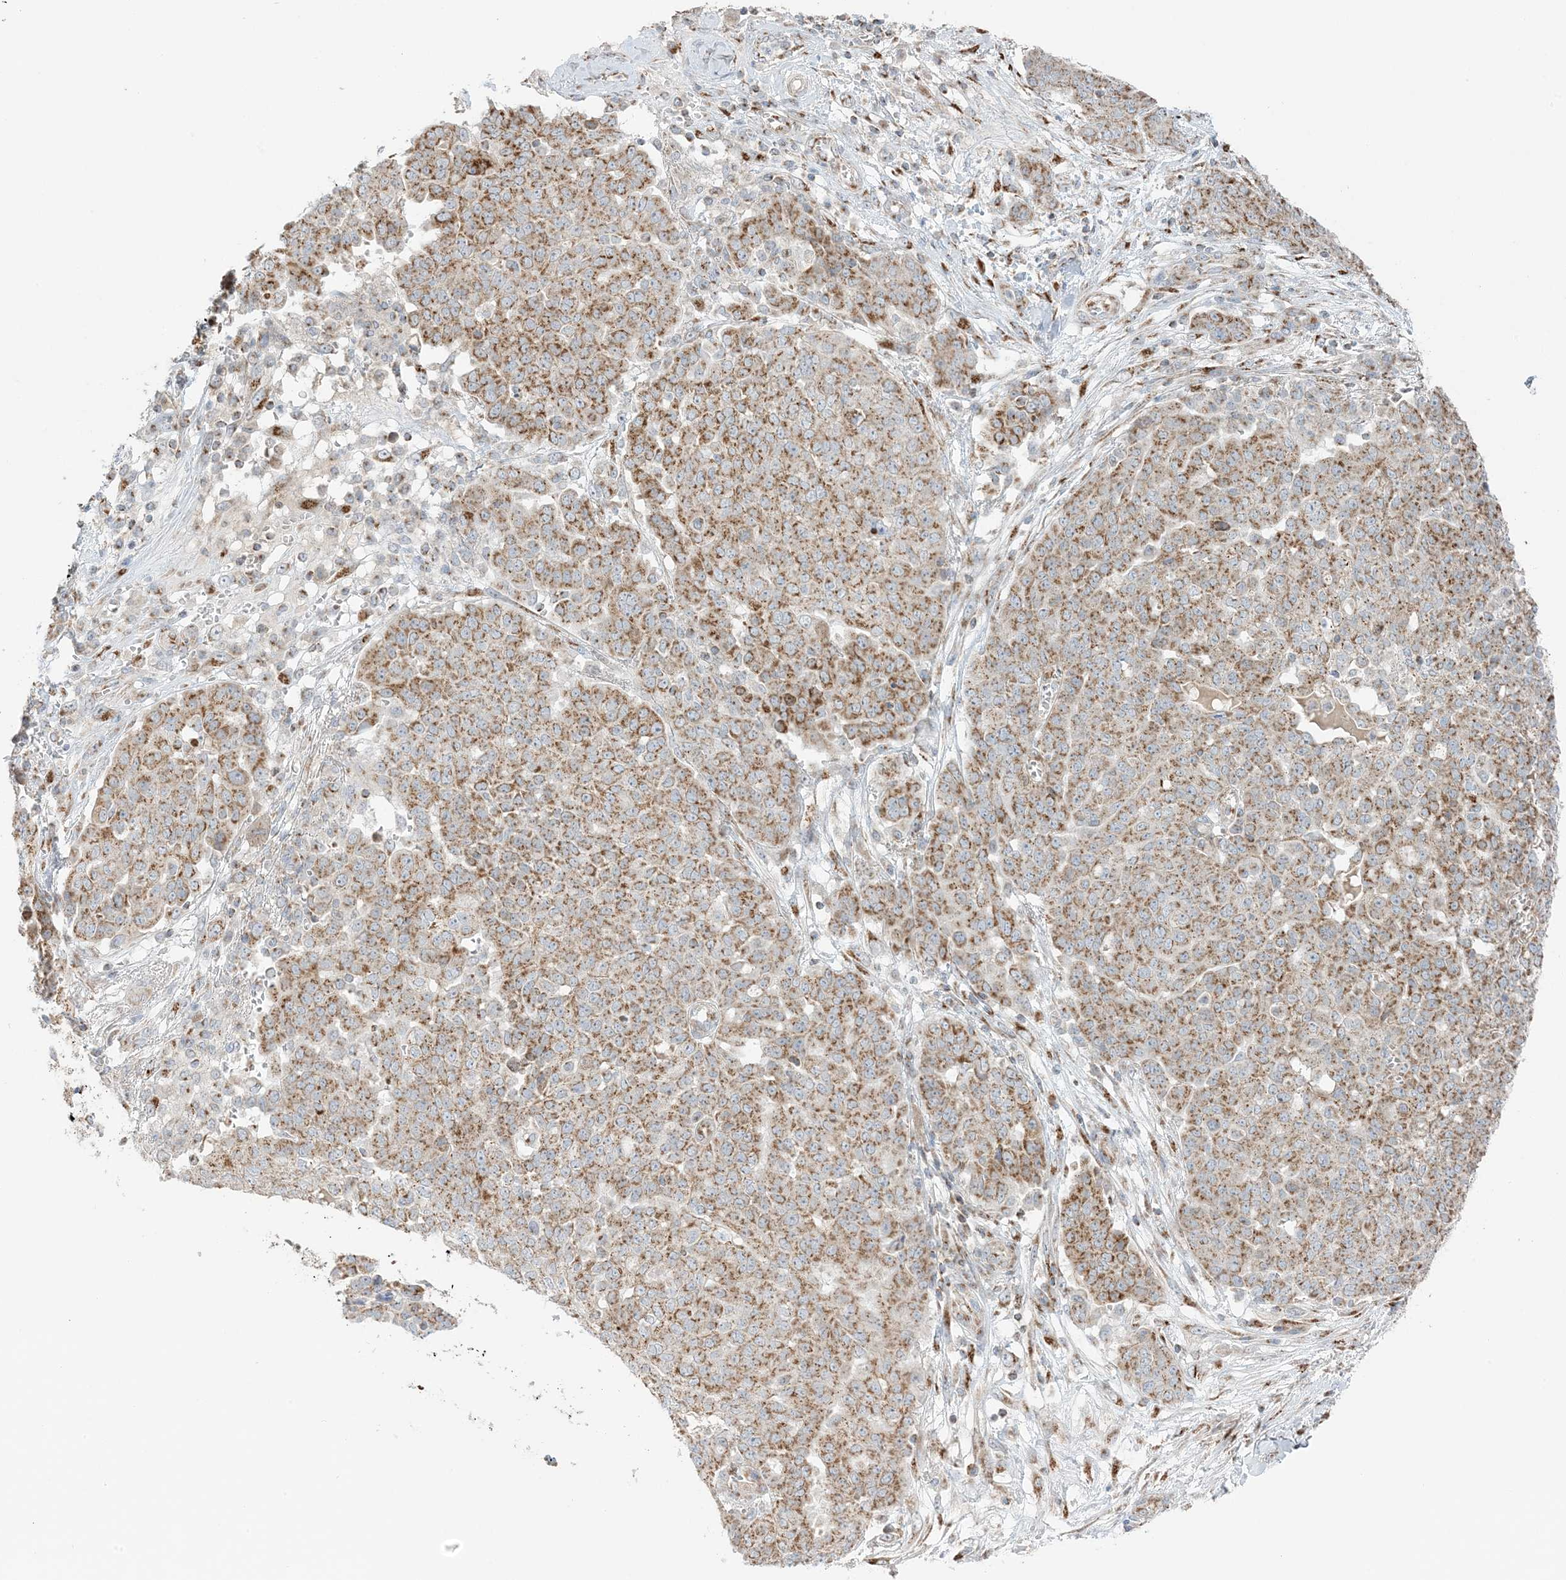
{"staining": {"intensity": "moderate", "quantity": ">75%", "location": "cytoplasmic/membranous"}, "tissue": "ovarian cancer", "cell_type": "Tumor cells", "image_type": "cancer", "snomed": [{"axis": "morphology", "description": "Cystadenocarcinoma, serous, NOS"}, {"axis": "topography", "description": "Soft tissue"}, {"axis": "topography", "description": "Ovary"}], "caption": "The immunohistochemical stain shows moderate cytoplasmic/membranous staining in tumor cells of ovarian cancer (serous cystadenocarcinoma) tissue.", "gene": "SLC25A12", "patient": {"sex": "female", "age": 57}}